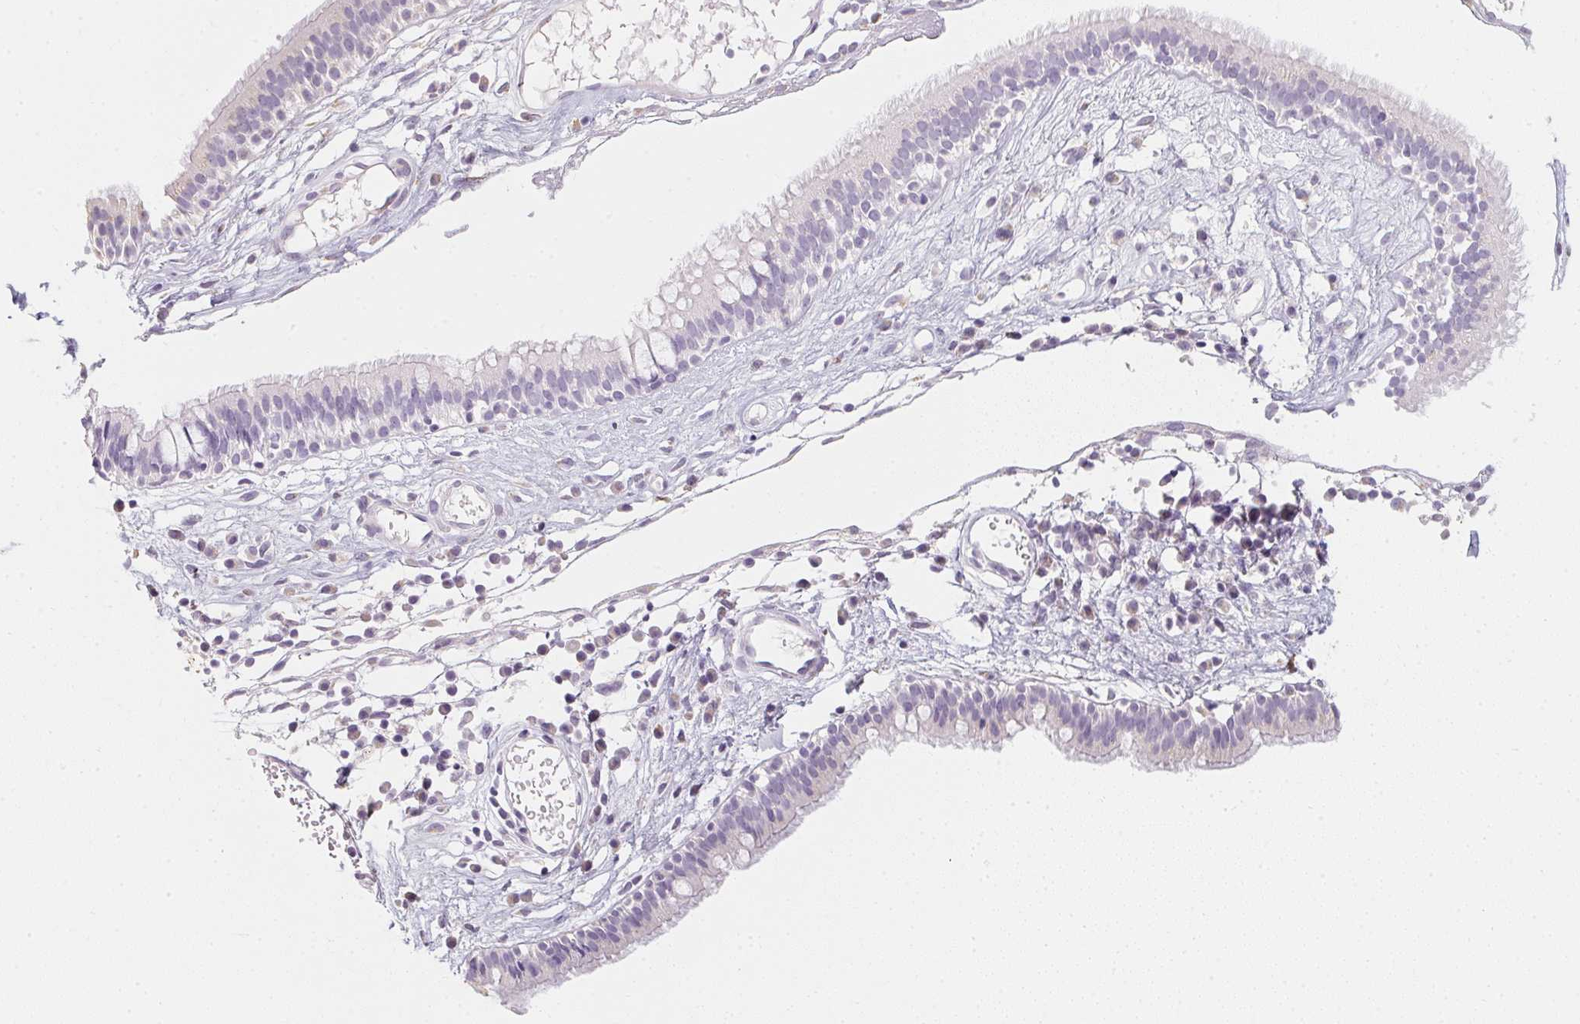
{"staining": {"intensity": "negative", "quantity": "none", "location": "none"}, "tissue": "nasopharynx", "cell_type": "Respiratory epithelial cells", "image_type": "normal", "snomed": [{"axis": "morphology", "description": "Normal tissue, NOS"}, {"axis": "topography", "description": "Nasopharynx"}], "caption": "Immunohistochemical staining of unremarkable human nasopharynx reveals no significant expression in respiratory epithelial cells. Brightfield microscopy of immunohistochemistry (IHC) stained with DAB (3,3'-diaminobenzidine) (brown) and hematoxylin (blue), captured at high magnification.", "gene": "TMEM72", "patient": {"sex": "male", "age": 24}}